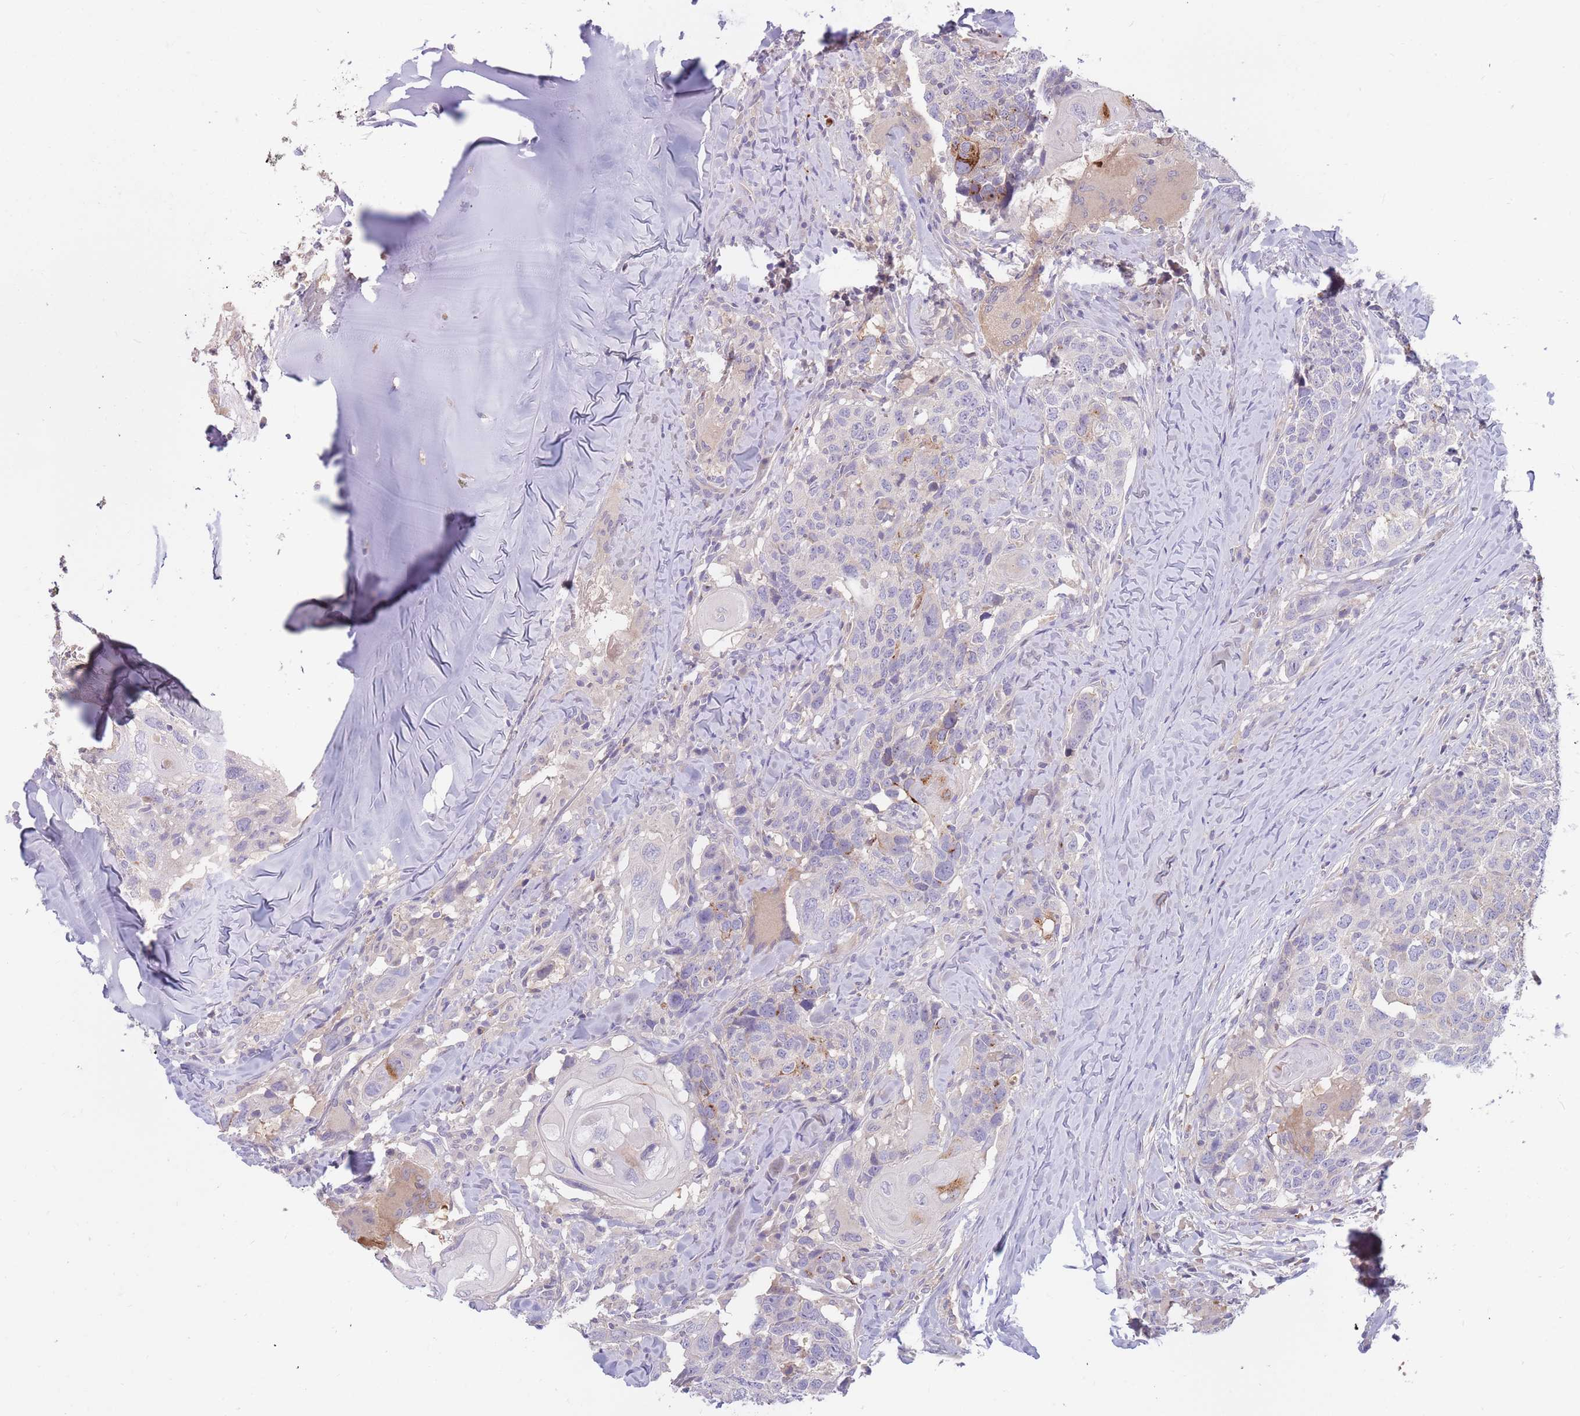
{"staining": {"intensity": "negative", "quantity": "none", "location": "none"}, "tissue": "head and neck cancer", "cell_type": "Tumor cells", "image_type": "cancer", "snomed": [{"axis": "morphology", "description": "Normal tissue, NOS"}, {"axis": "morphology", "description": "Squamous cell carcinoma, NOS"}, {"axis": "topography", "description": "Skeletal muscle"}, {"axis": "topography", "description": "Vascular tissue"}, {"axis": "topography", "description": "Peripheral nerve tissue"}, {"axis": "topography", "description": "Head-Neck"}], "caption": "Tumor cells show no significant protein expression in head and neck squamous cell carcinoma.", "gene": "BORCS5", "patient": {"sex": "male", "age": 66}}